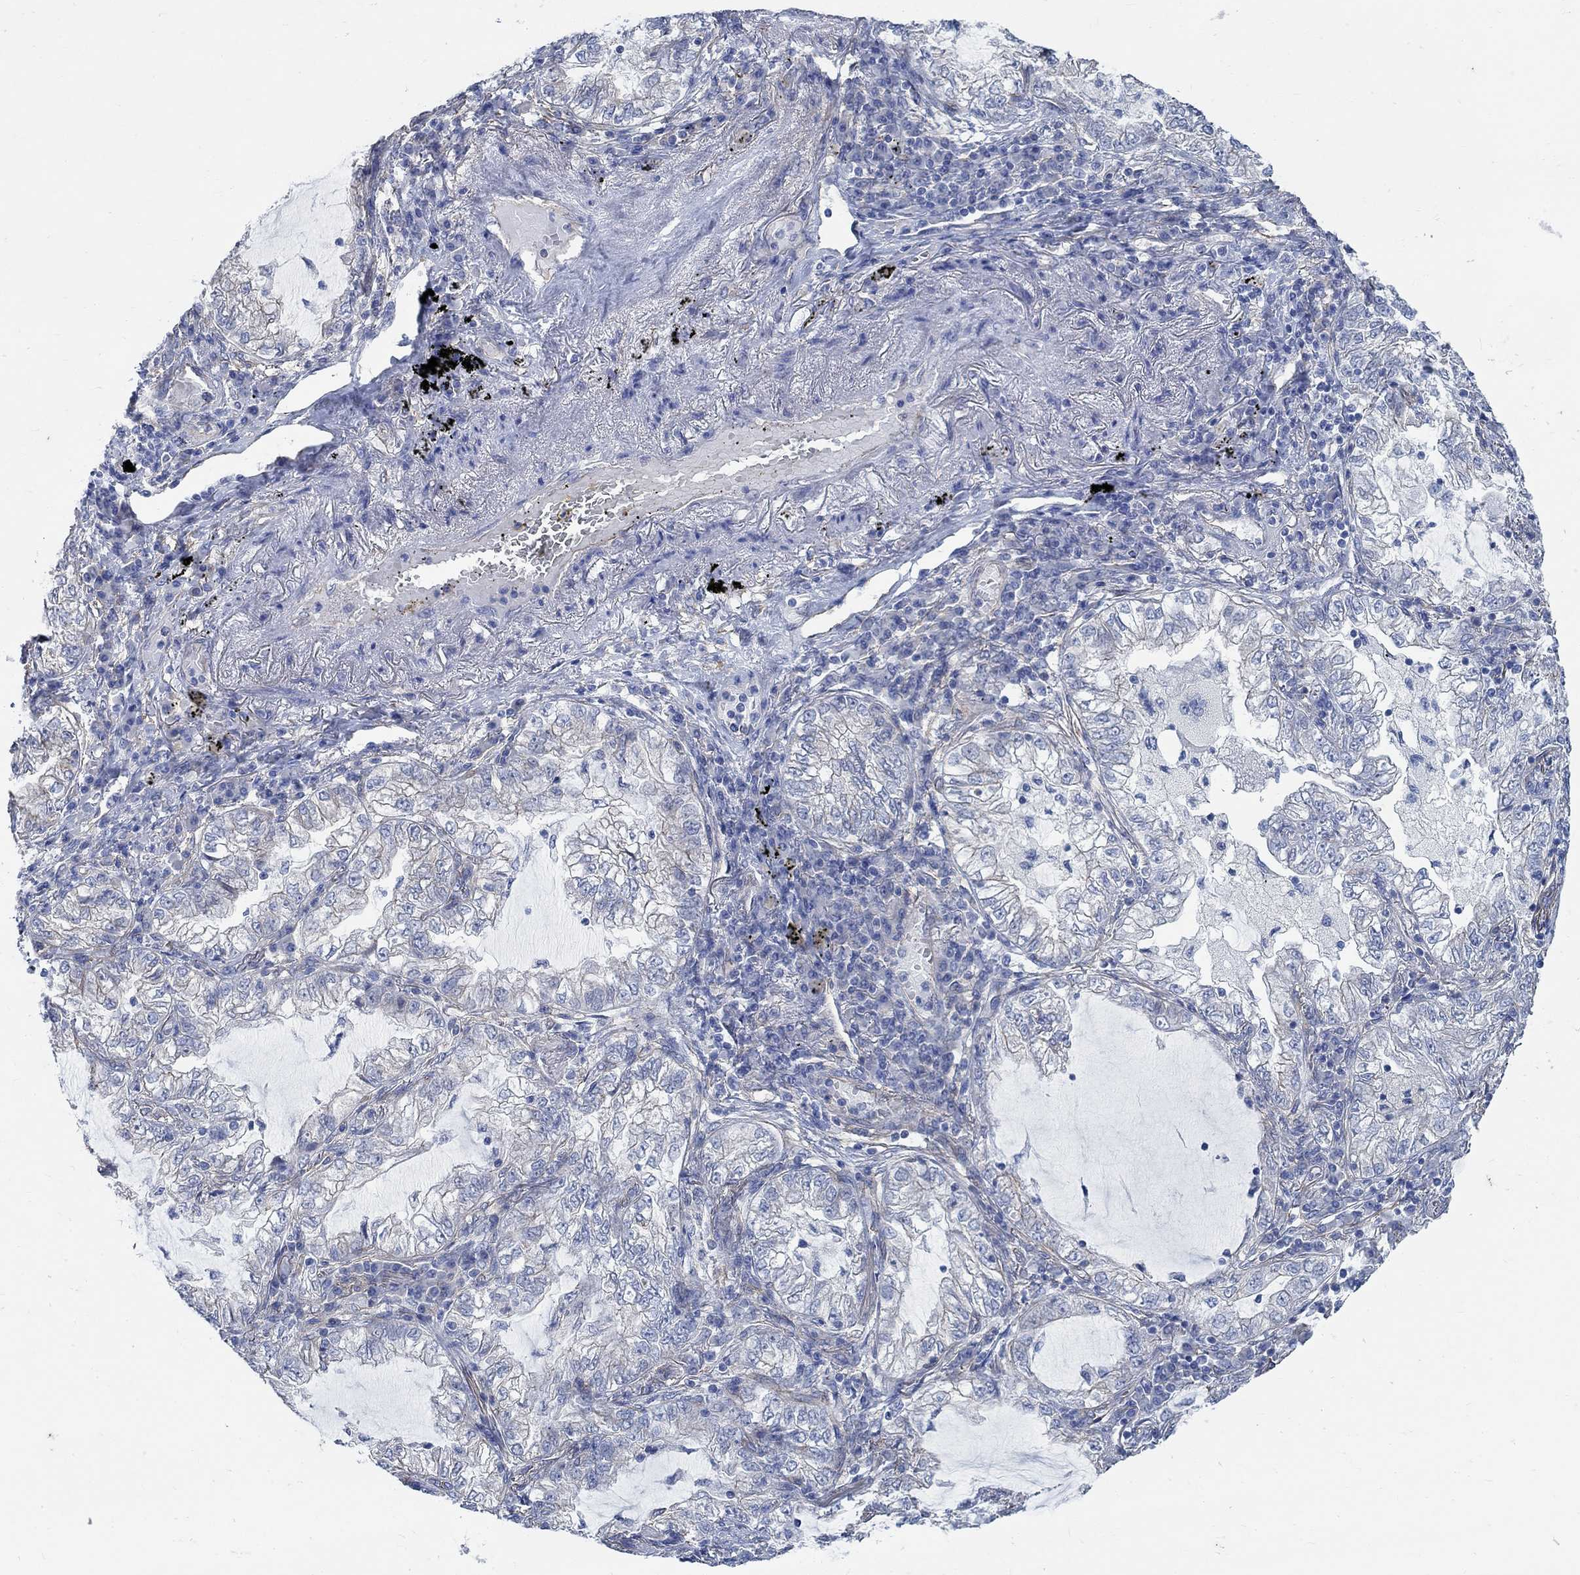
{"staining": {"intensity": "weak", "quantity": "<25%", "location": "cytoplasmic/membranous"}, "tissue": "lung cancer", "cell_type": "Tumor cells", "image_type": "cancer", "snomed": [{"axis": "morphology", "description": "Adenocarcinoma, NOS"}, {"axis": "topography", "description": "Lung"}], "caption": "Lung cancer stained for a protein using immunohistochemistry reveals no positivity tumor cells.", "gene": "TMEM198", "patient": {"sex": "female", "age": 73}}